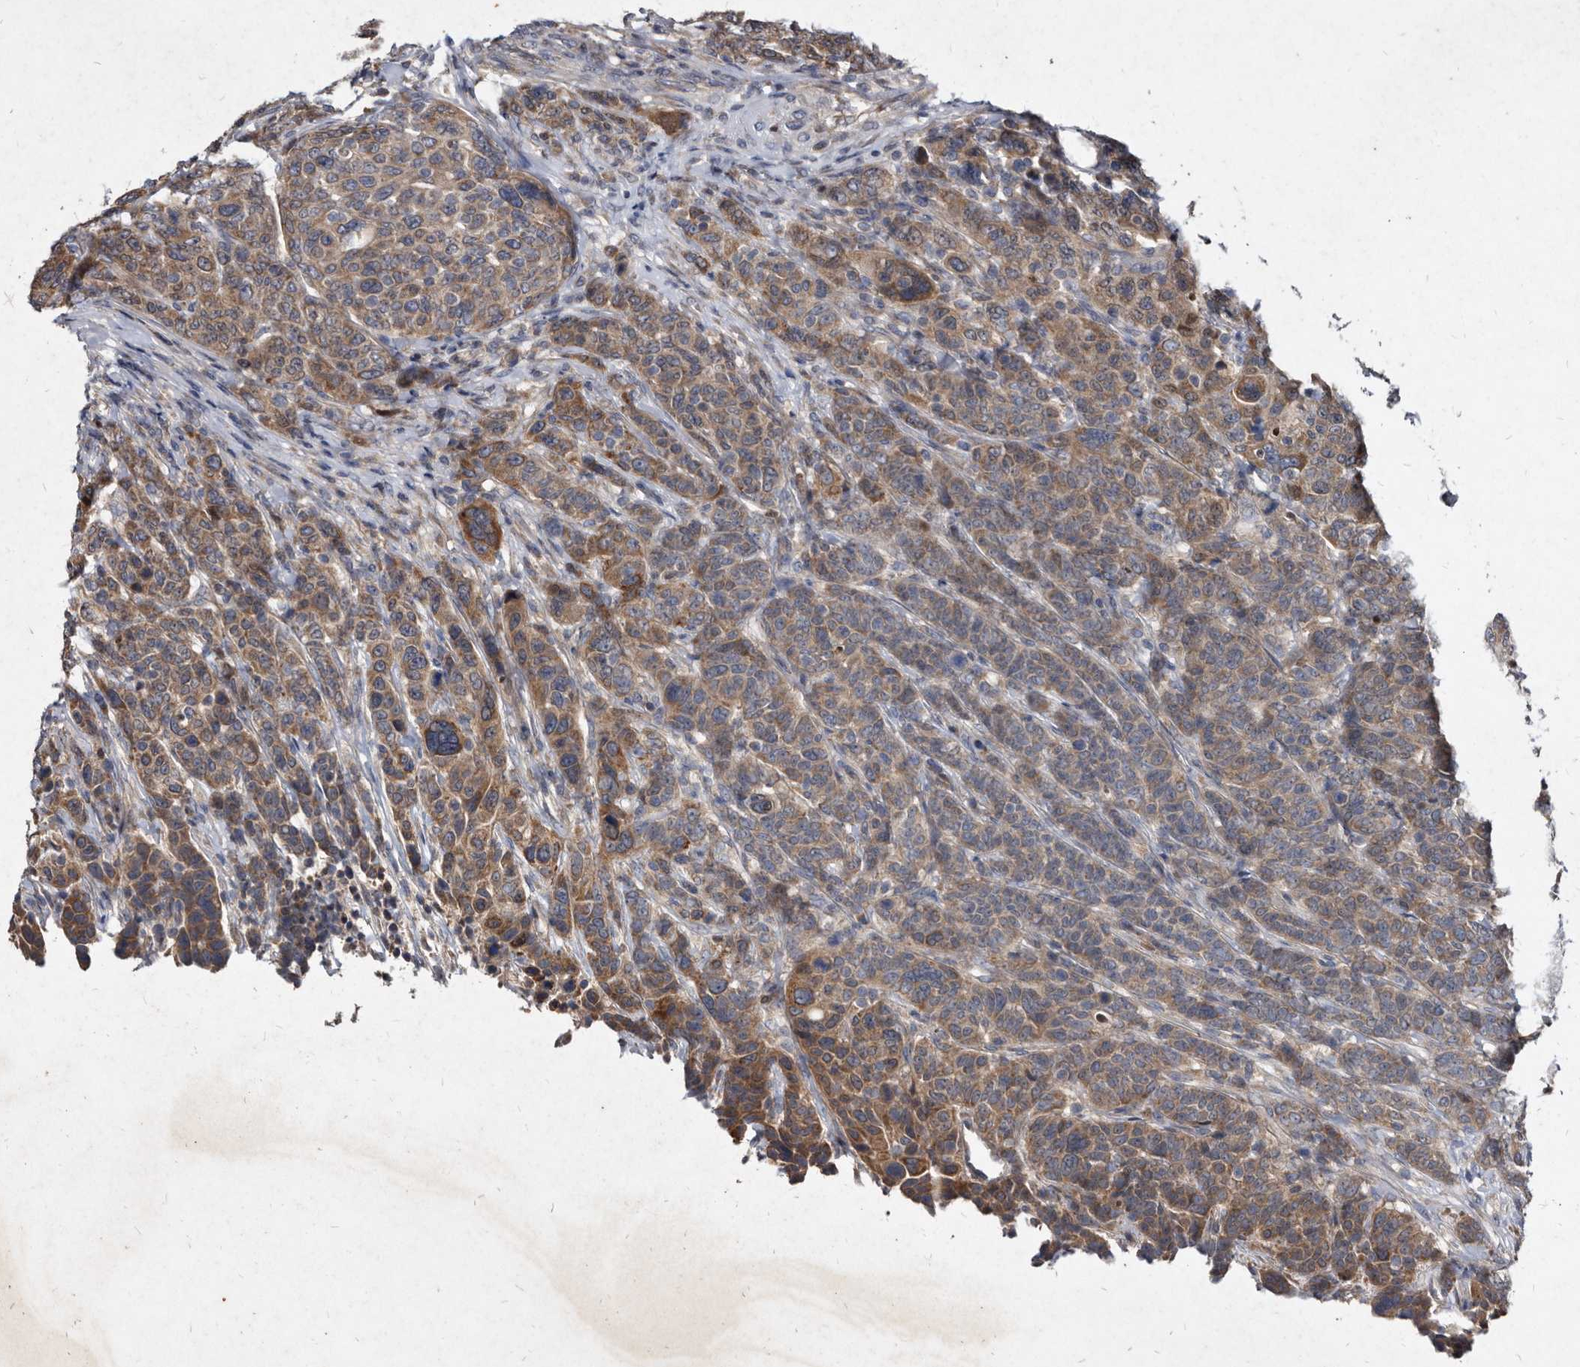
{"staining": {"intensity": "moderate", "quantity": ">75%", "location": "cytoplasmic/membranous"}, "tissue": "breast cancer", "cell_type": "Tumor cells", "image_type": "cancer", "snomed": [{"axis": "morphology", "description": "Duct carcinoma"}, {"axis": "topography", "description": "Breast"}], "caption": "Breast cancer was stained to show a protein in brown. There is medium levels of moderate cytoplasmic/membranous expression in approximately >75% of tumor cells. Using DAB (3,3'-diaminobenzidine) (brown) and hematoxylin (blue) stains, captured at high magnification using brightfield microscopy.", "gene": "YPEL3", "patient": {"sex": "female", "age": 37}}